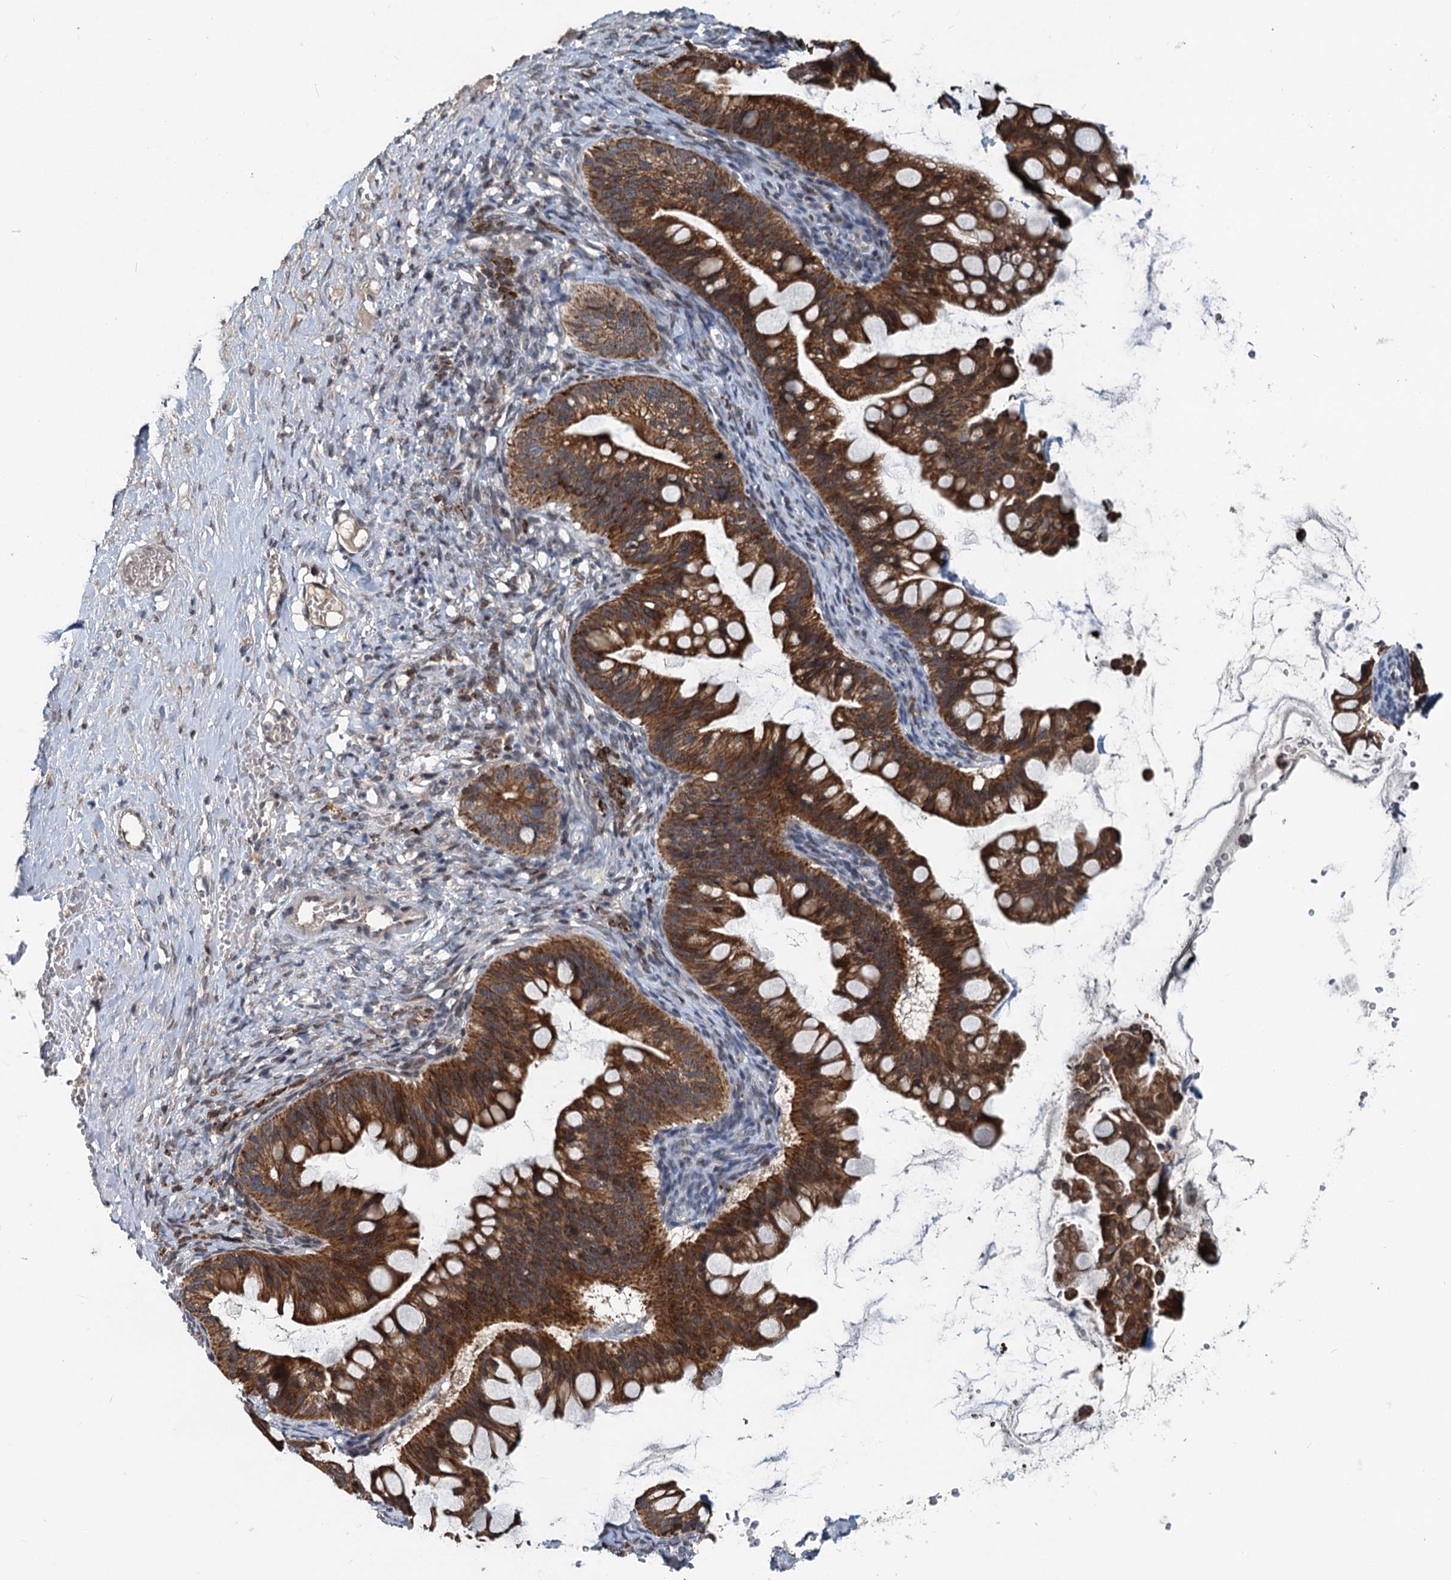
{"staining": {"intensity": "strong", "quantity": ">75%", "location": "cytoplasmic/membranous"}, "tissue": "ovarian cancer", "cell_type": "Tumor cells", "image_type": "cancer", "snomed": [{"axis": "morphology", "description": "Cystadenocarcinoma, mucinous, NOS"}, {"axis": "topography", "description": "Ovary"}], "caption": "Tumor cells exhibit high levels of strong cytoplasmic/membranous positivity in approximately >75% of cells in human ovarian cancer.", "gene": "RITA1", "patient": {"sex": "female", "age": 73}}